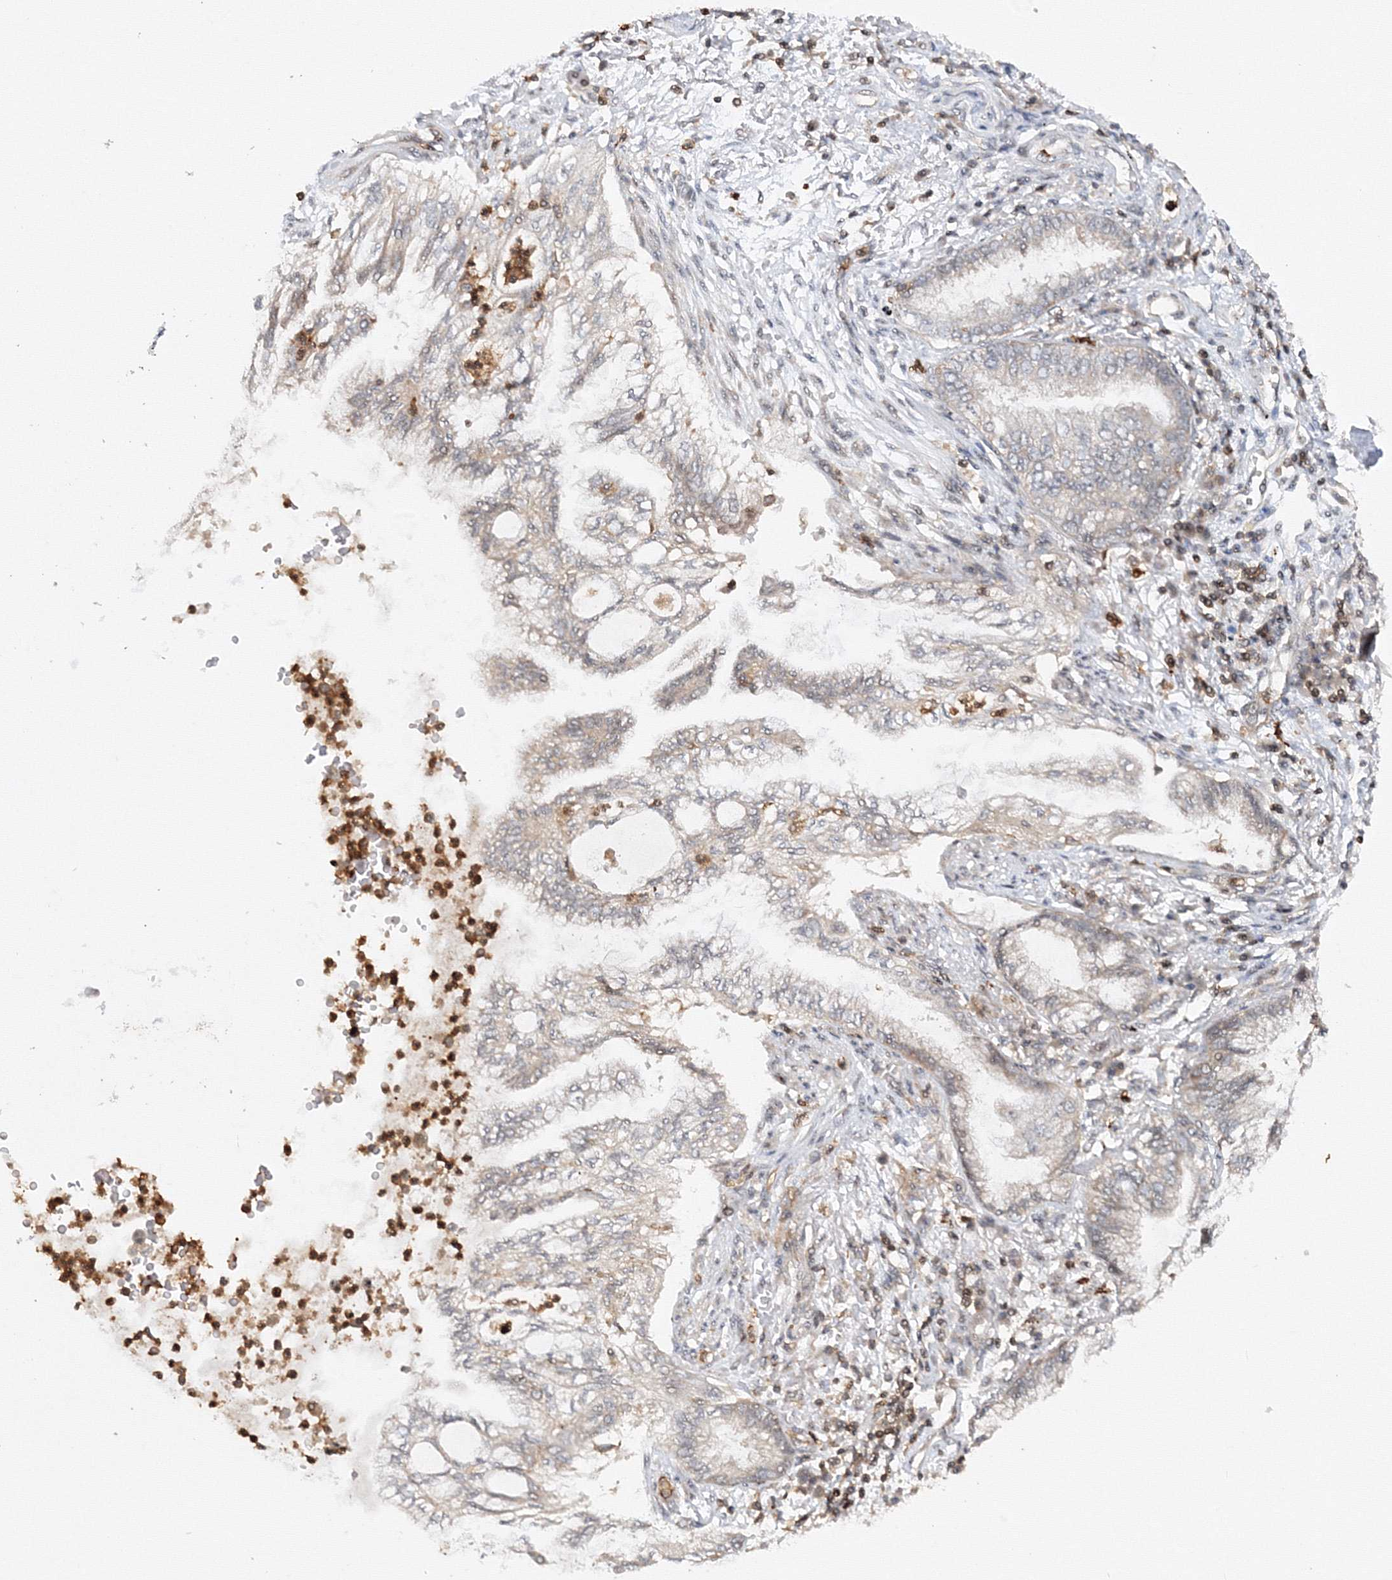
{"staining": {"intensity": "weak", "quantity": "<25%", "location": "cytoplasmic/membranous"}, "tissue": "lung cancer", "cell_type": "Tumor cells", "image_type": "cancer", "snomed": [{"axis": "morphology", "description": "Adenocarcinoma, NOS"}, {"axis": "topography", "description": "Lung"}], "caption": "Immunohistochemistry (IHC) of lung adenocarcinoma exhibits no positivity in tumor cells.", "gene": "MKRN2", "patient": {"sex": "female", "age": 70}}